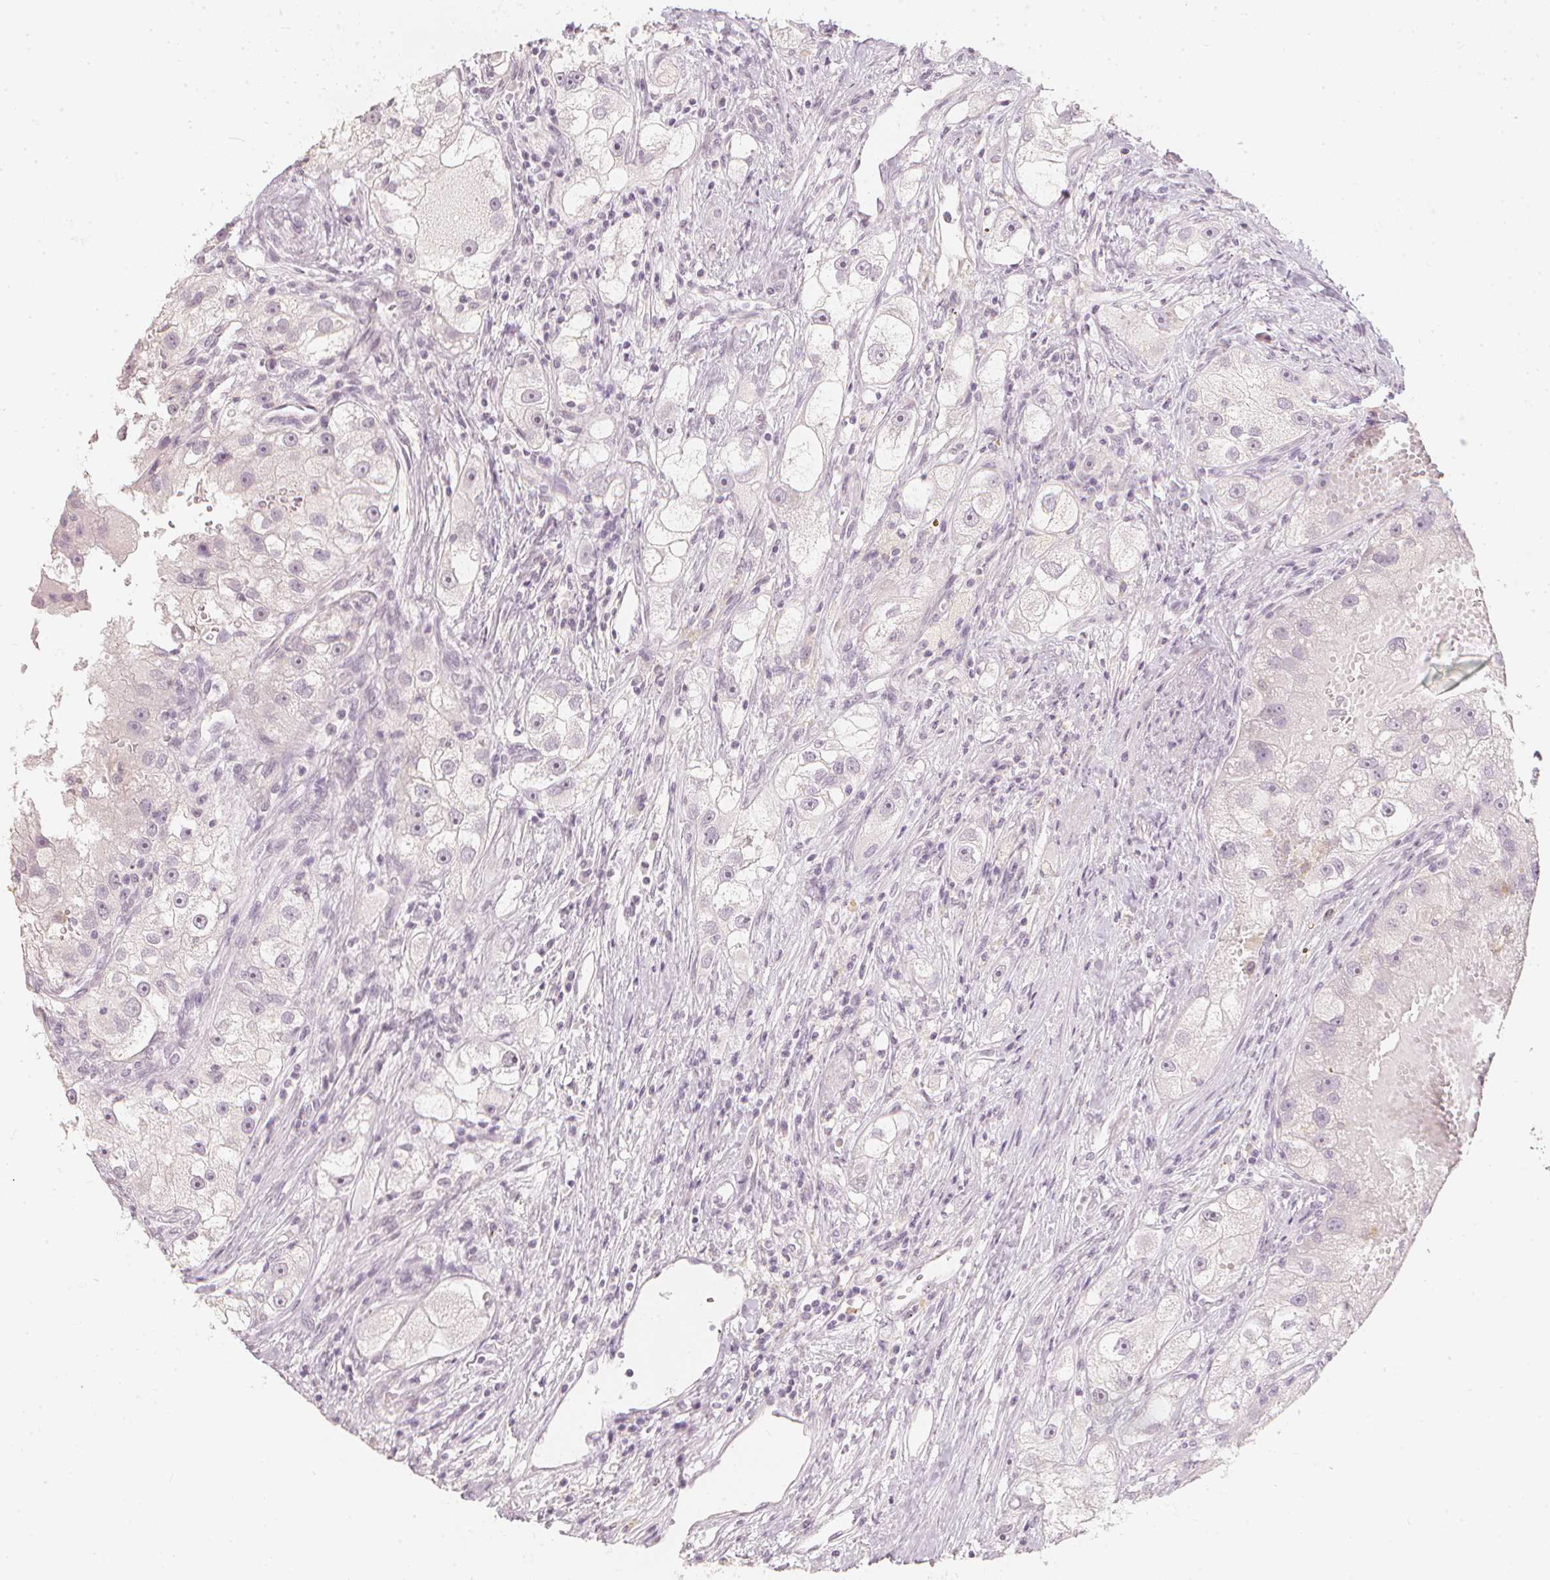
{"staining": {"intensity": "negative", "quantity": "none", "location": "none"}, "tissue": "renal cancer", "cell_type": "Tumor cells", "image_type": "cancer", "snomed": [{"axis": "morphology", "description": "Adenocarcinoma, NOS"}, {"axis": "topography", "description": "Kidney"}], "caption": "Immunohistochemistry image of neoplastic tissue: adenocarcinoma (renal) stained with DAB (3,3'-diaminobenzidine) displays no significant protein expression in tumor cells.", "gene": "CALB1", "patient": {"sex": "male", "age": 63}}